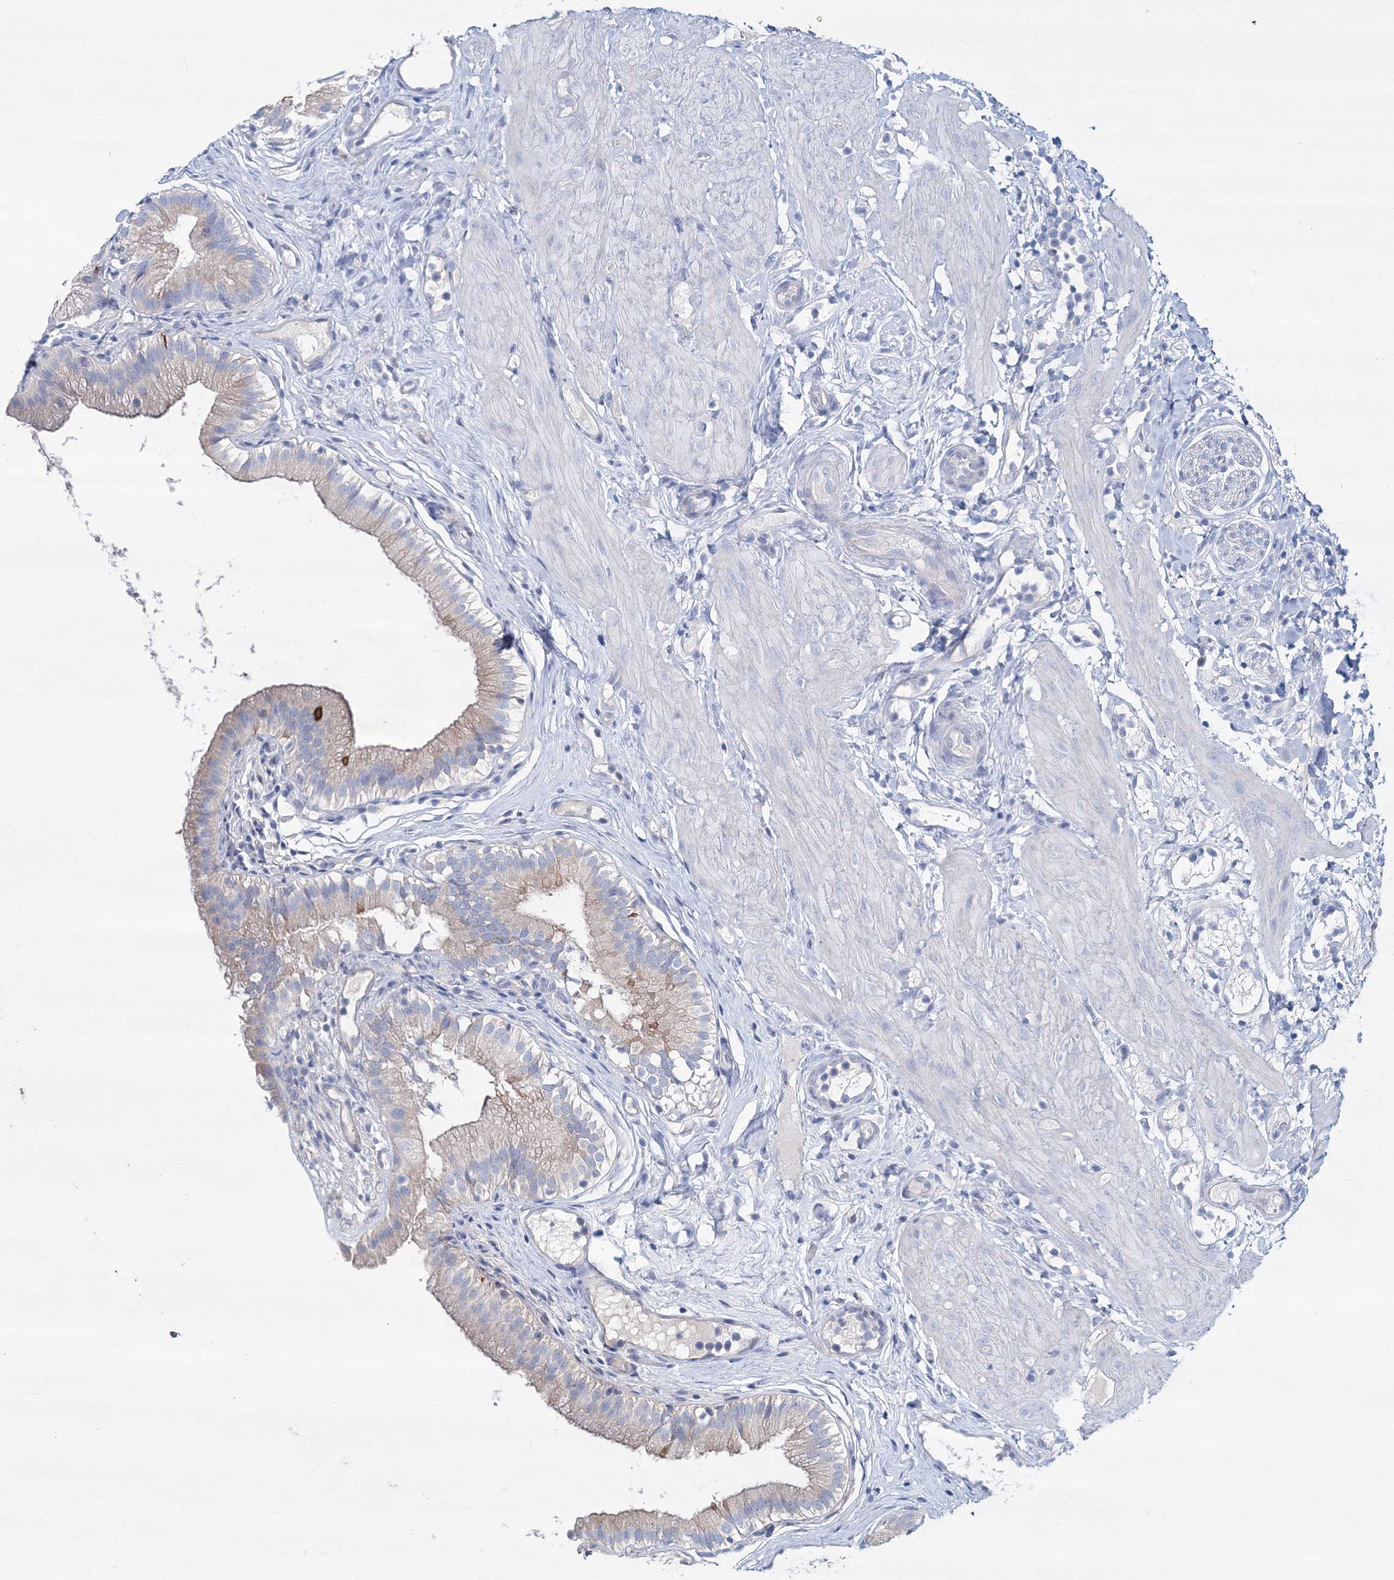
{"staining": {"intensity": "strong", "quantity": "<25%", "location": "cytoplasmic/membranous"}, "tissue": "gallbladder", "cell_type": "Glandular cells", "image_type": "normal", "snomed": [{"axis": "morphology", "description": "Normal tissue, NOS"}, {"axis": "topography", "description": "Gallbladder"}], "caption": "Brown immunohistochemical staining in normal gallbladder displays strong cytoplasmic/membranous staining in about <25% of glandular cells. (IHC, brightfield microscopy, high magnification).", "gene": "ADGRL1", "patient": {"sex": "female", "age": 26}}